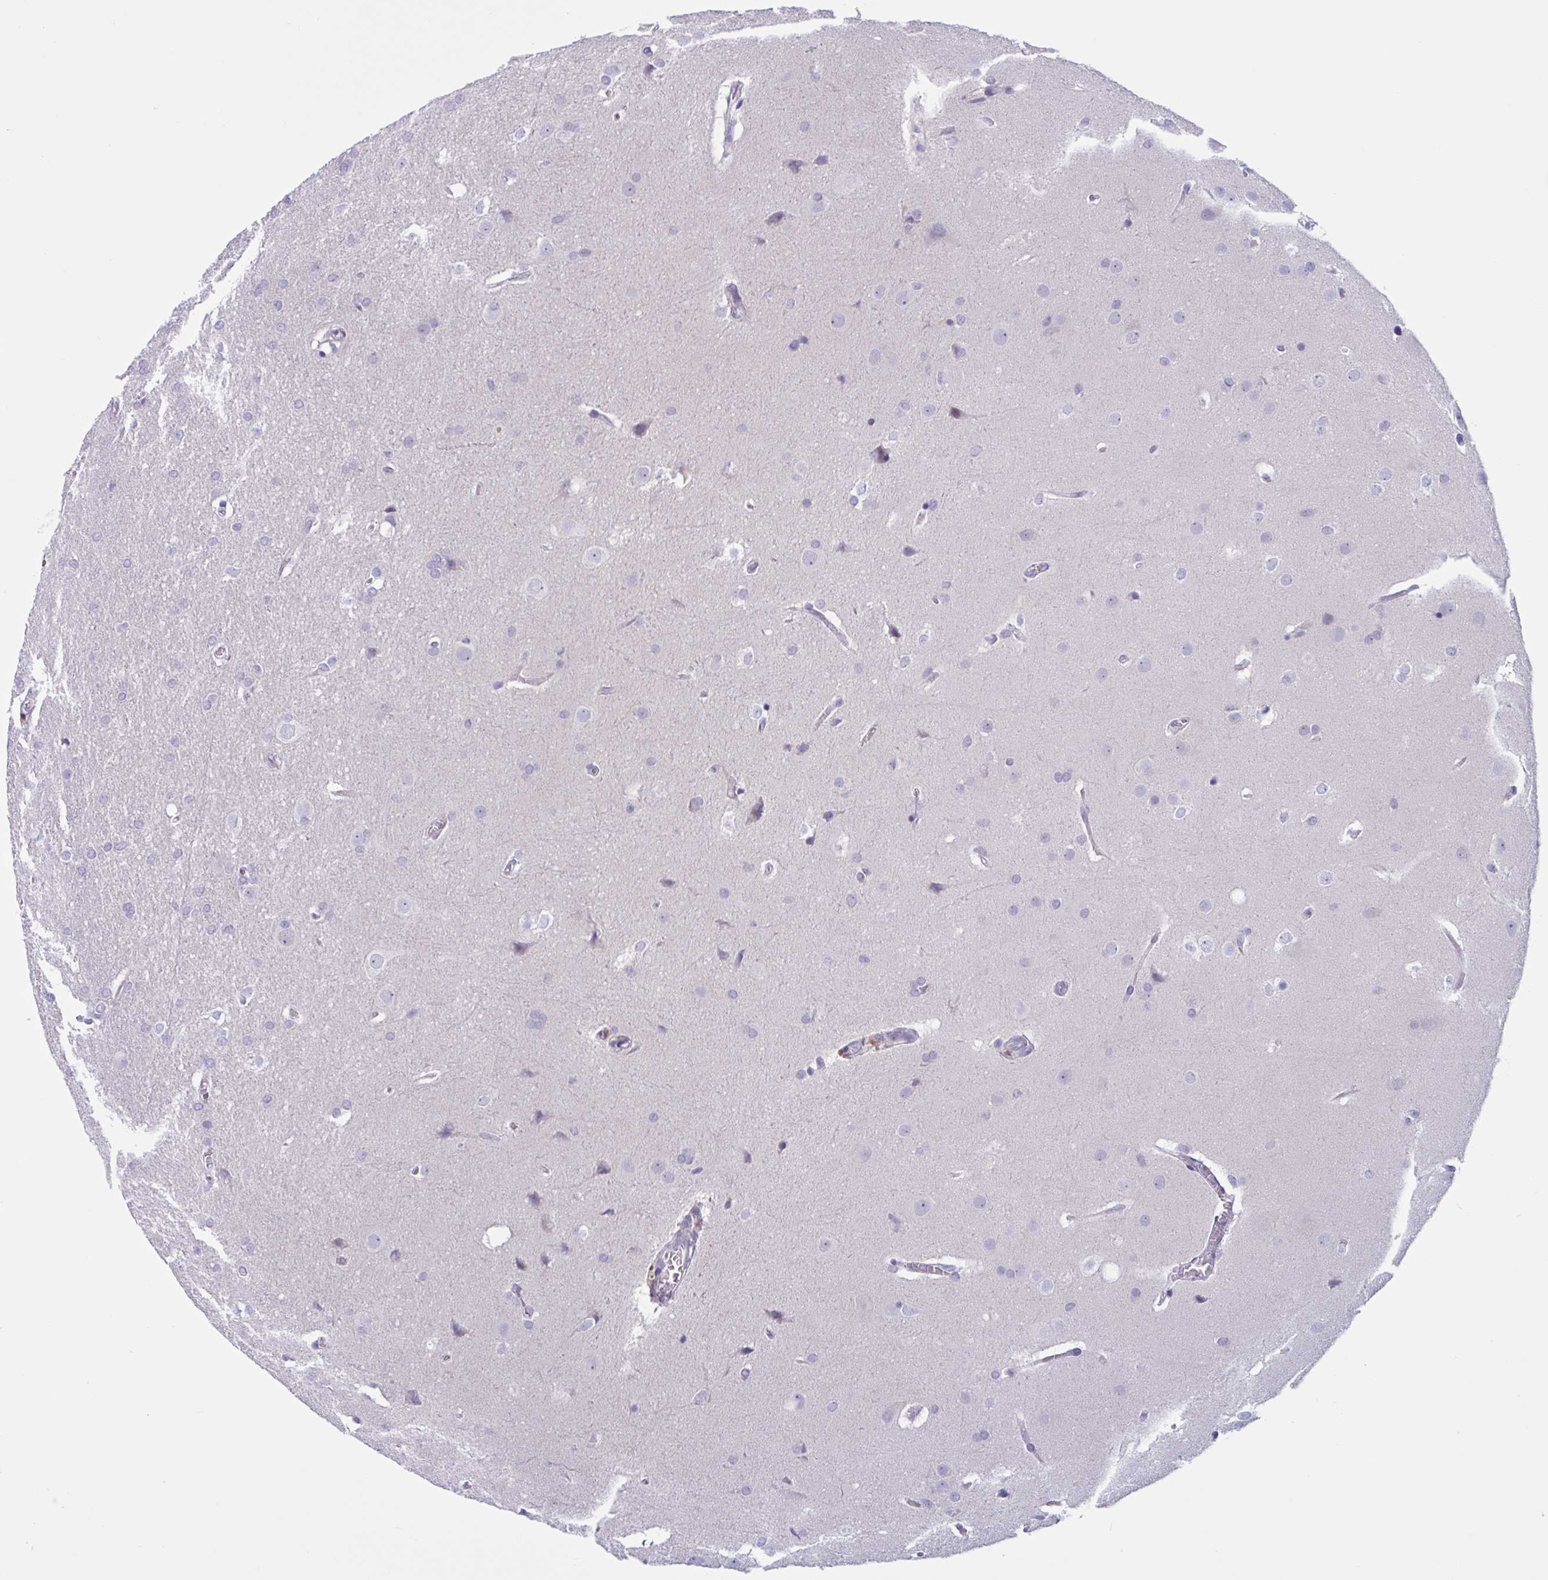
{"staining": {"intensity": "negative", "quantity": "none", "location": "none"}, "tissue": "glioma", "cell_type": "Tumor cells", "image_type": "cancer", "snomed": [{"axis": "morphology", "description": "Glioma, malignant, Low grade"}, {"axis": "topography", "description": "Brain"}], "caption": "Protein analysis of malignant low-grade glioma reveals no significant positivity in tumor cells.", "gene": "SNX11", "patient": {"sex": "female", "age": 32}}